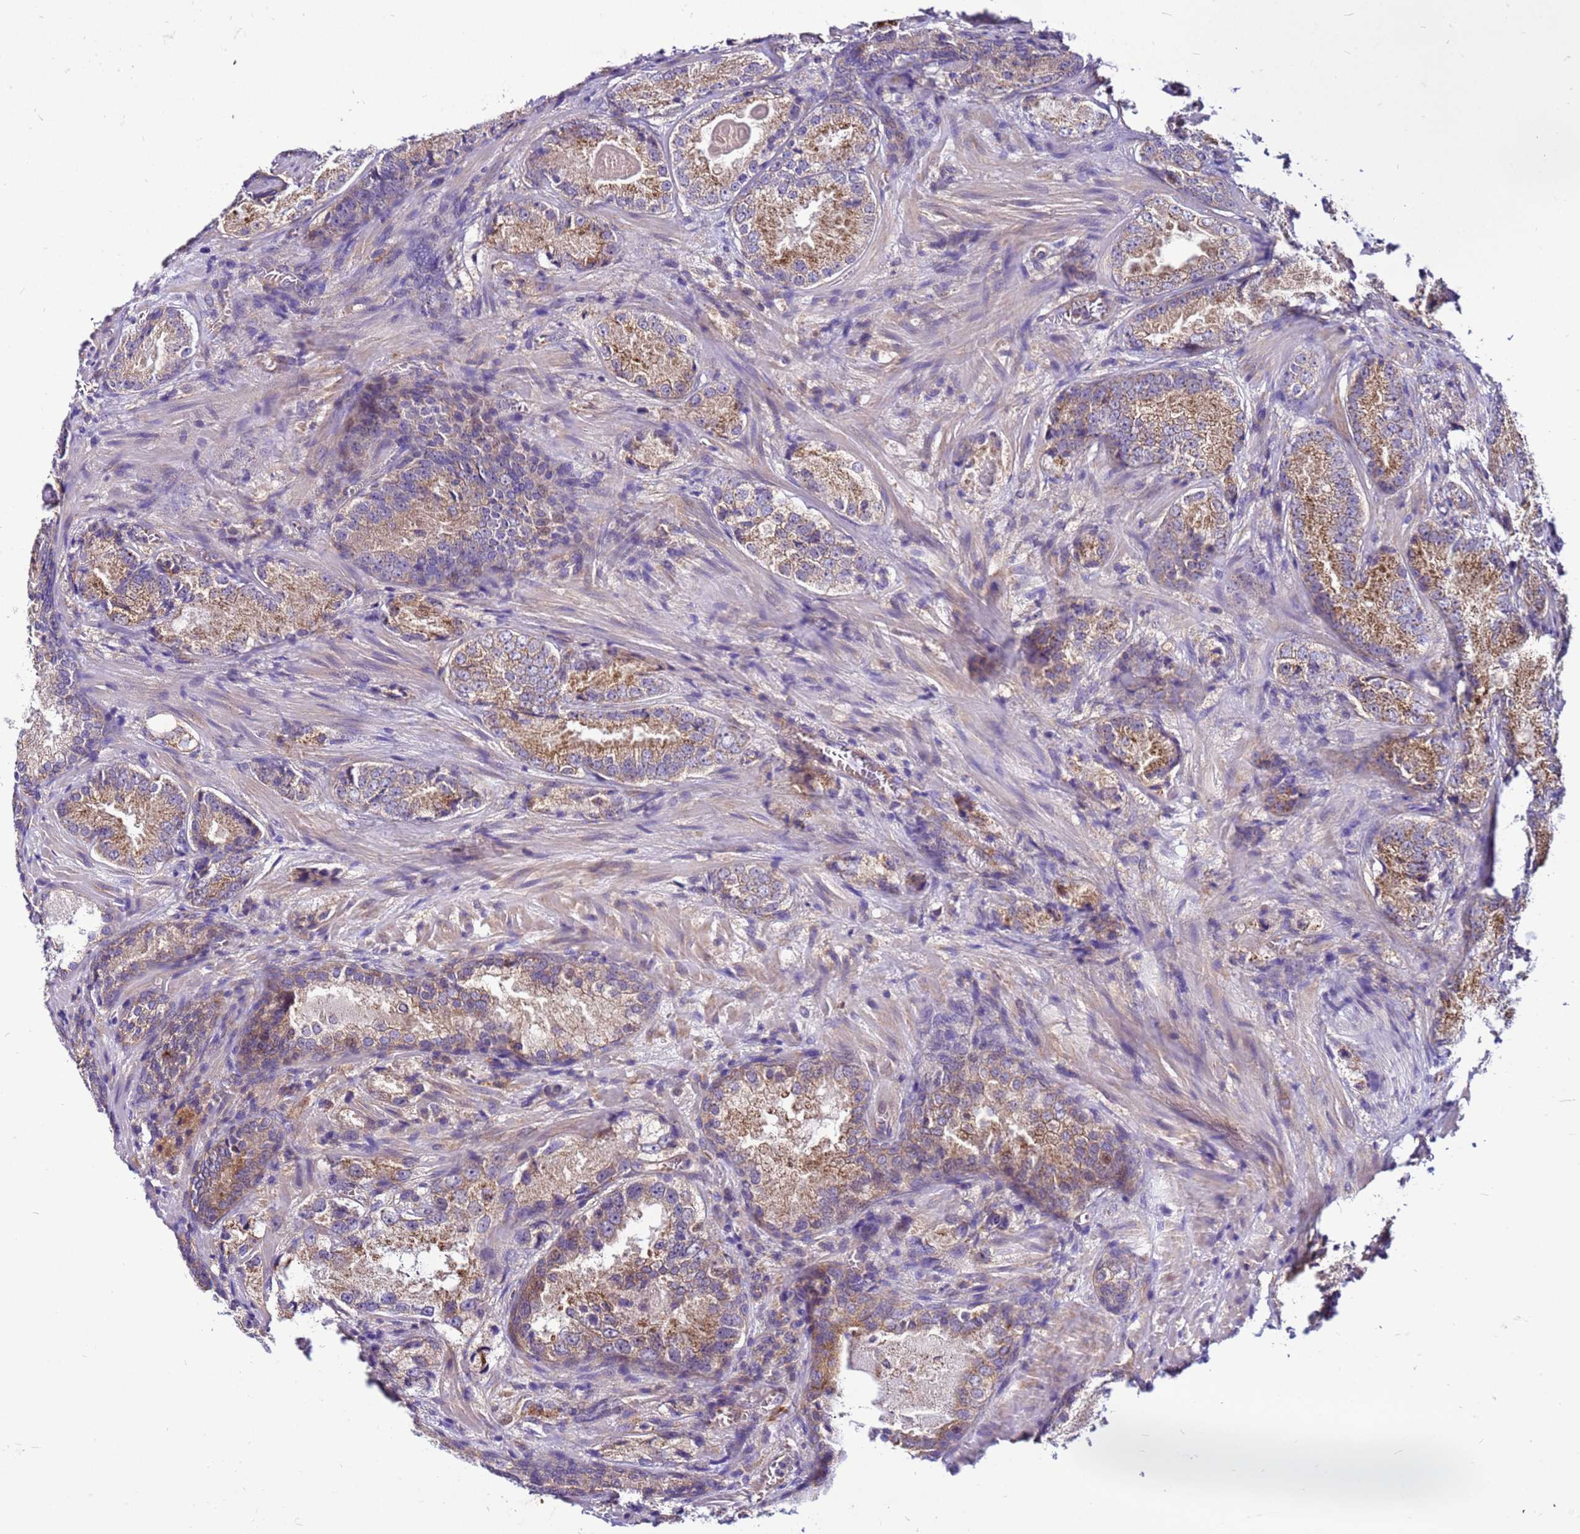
{"staining": {"intensity": "moderate", "quantity": ">75%", "location": "cytoplasmic/membranous"}, "tissue": "prostate cancer", "cell_type": "Tumor cells", "image_type": "cancer", "snomed": [{"axis": "morphology", "description": "Adenocarcinoma, Low grade"}, {"axis": "topography", "description": "Prostate"}], "caption": "Human prostate adenocarcinoma (low-grade) stained with a brown dye displays moderate cytoplasmic/membranous positive expression in about >75% of tumor cells.", "gene": "PKD1", "patient": {"sex": "male", "age": 74}}